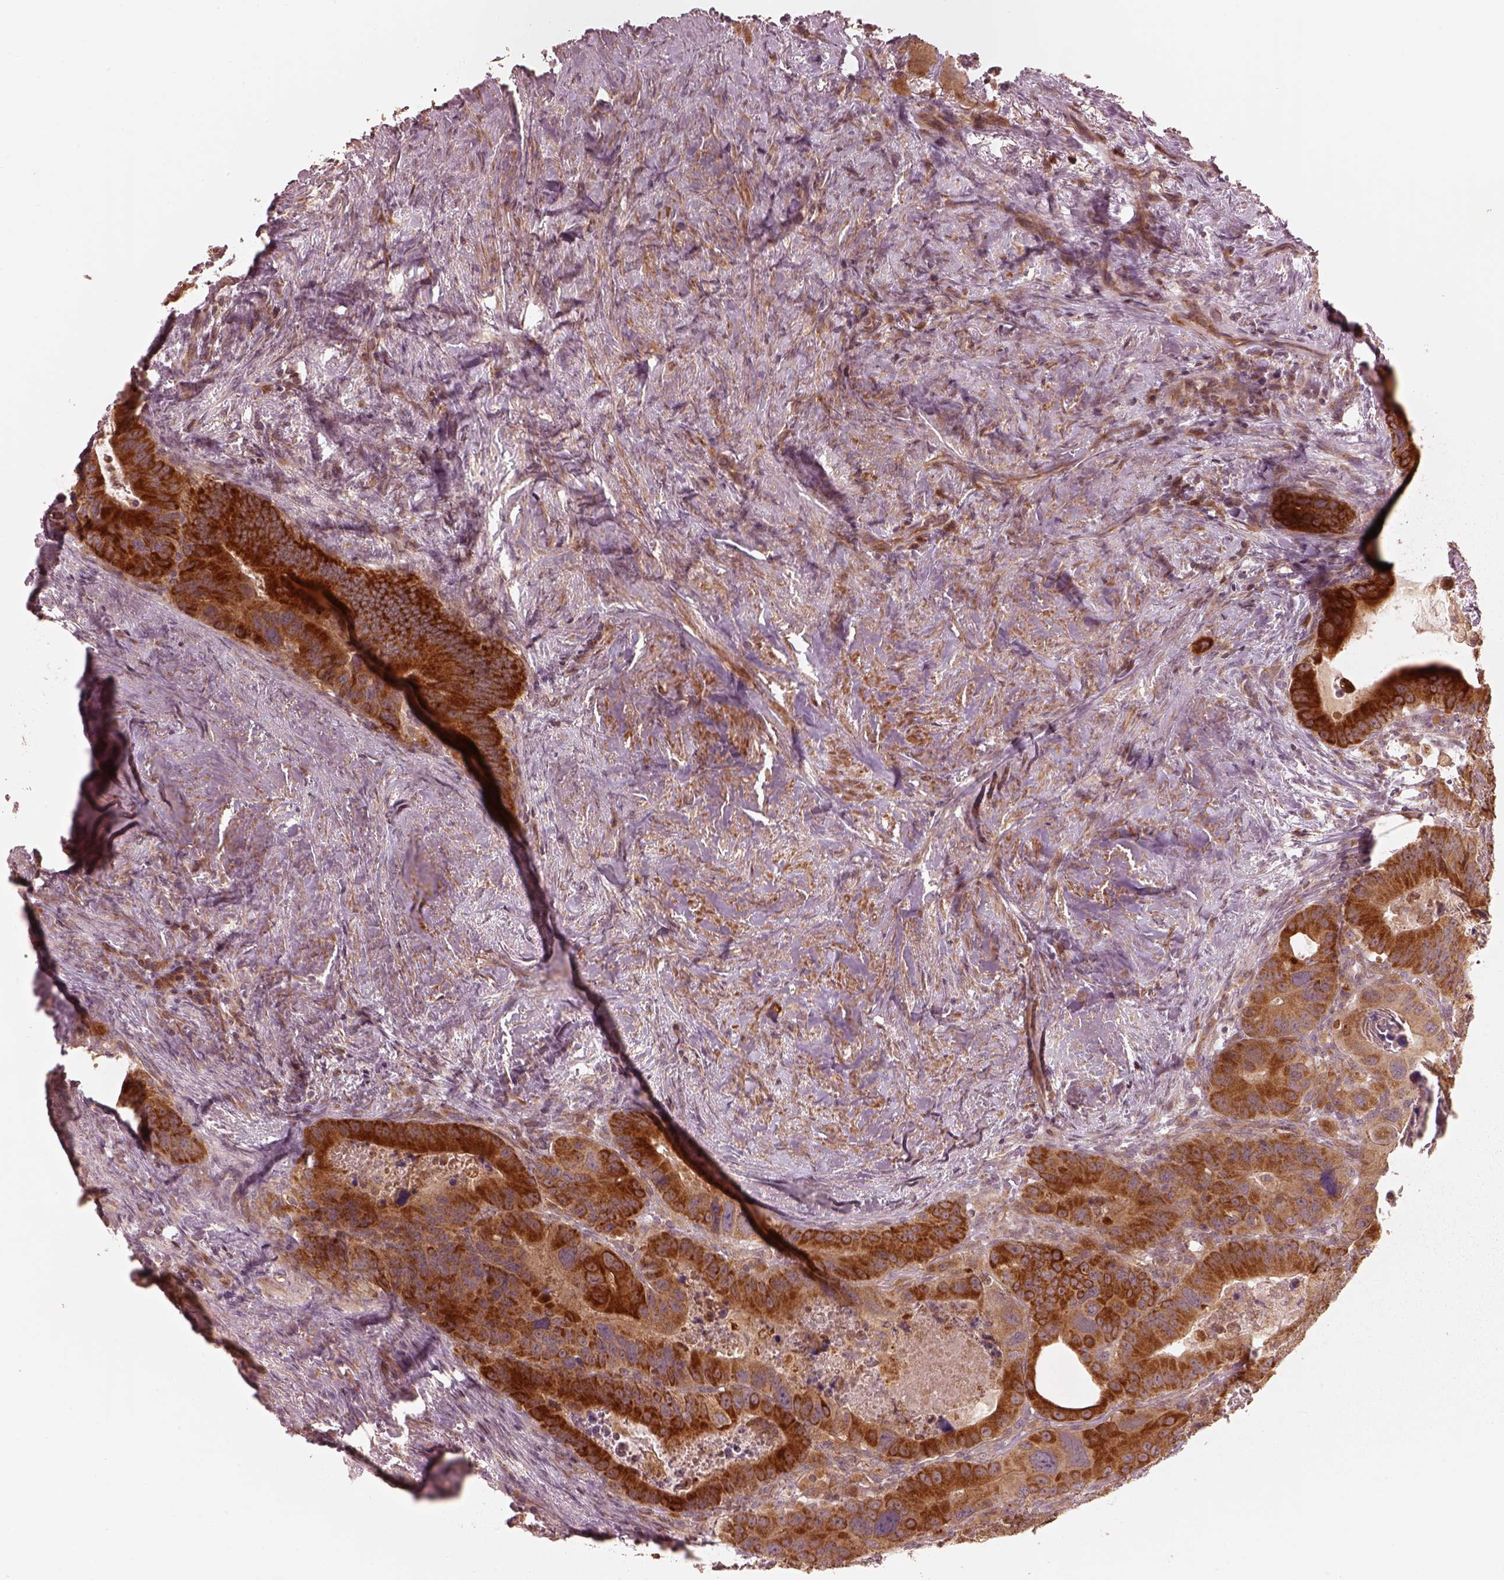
{"staining": {"intensity": "moderate", "quantity": "25%-75%", "location": "cytoplasmic/membranous"}, "tissue": "colorectal cancer", "cell_type": "Tumor cells", "image_type": "cancer", "snomed": [{"axis": "morphology", "description": "Adenocarcinoma, NOS"}, {"axis": "topography", "description": "Rectum"}], "caption": "Tumor cells demonstrate medium levels of moderate cytoplasmic/membranous expression in approximately 25%-75% of cells in human colorectal cancer (adenocarcinoma).", "gene": "SLC25A46", "patient": {"sex": "male", "age": 64}}